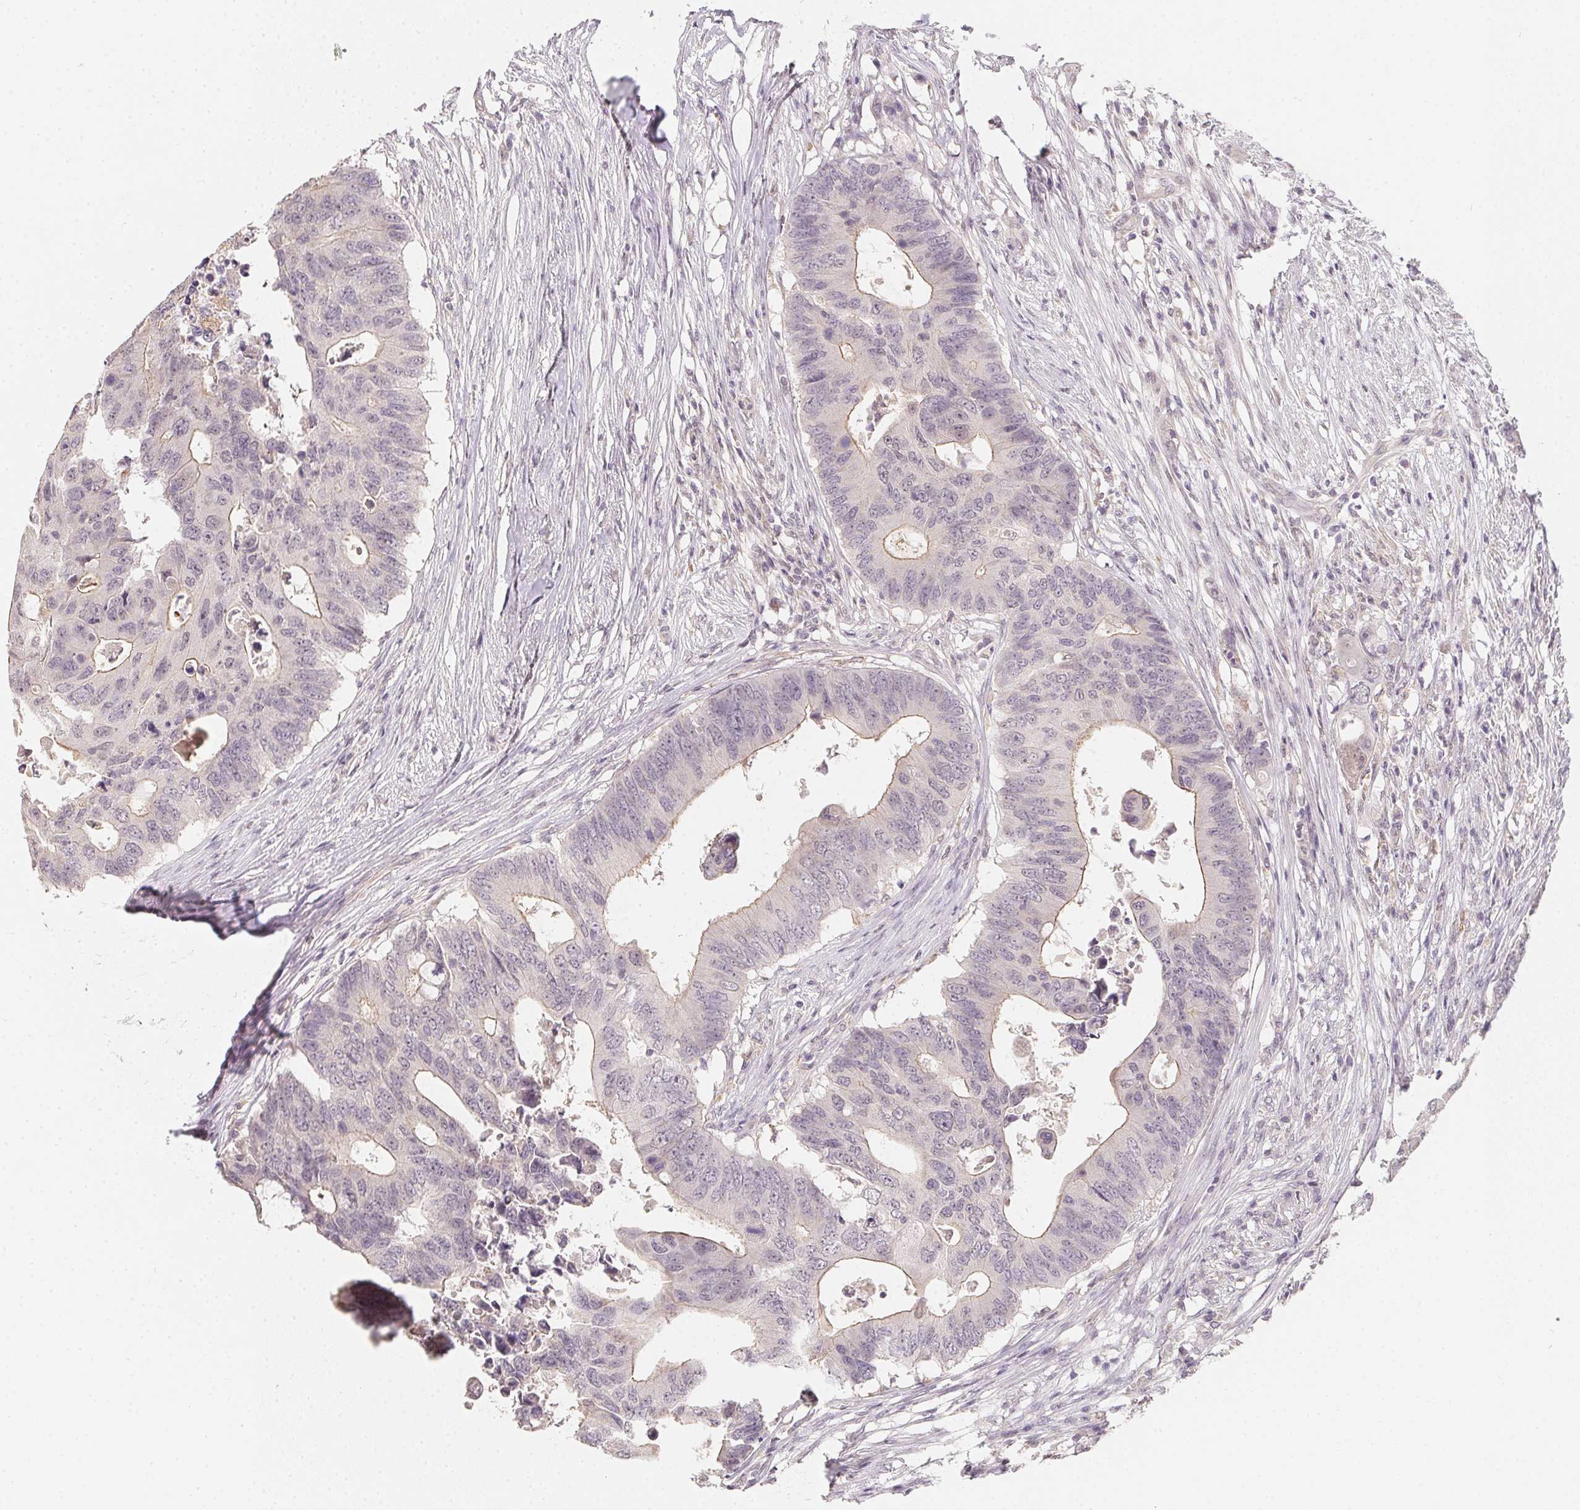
{"staining": {"intensity": "weak", "quantity": "25%-75%", "location": "cytoplasmic/membranous"}, "tissue": "colorectal cancer", "cell_type": "Tumor cells", "image_type": "cancer", "snomed": [{"axis": "morphology", "description": "Adenocarcinoma, NOS"}, {"axis": "topography", "description": "Colon"}], "caption": "Immunohistochemistry (IHC) histopathology image of human colorectal cancer stained for a protein (brown), which reveals low levels of weak cytoplasmic/membranous positivity in about 25%-75% of tumor cells.", "gene": "SOAT1", "patient": {"sex": "male", "age": 71}}